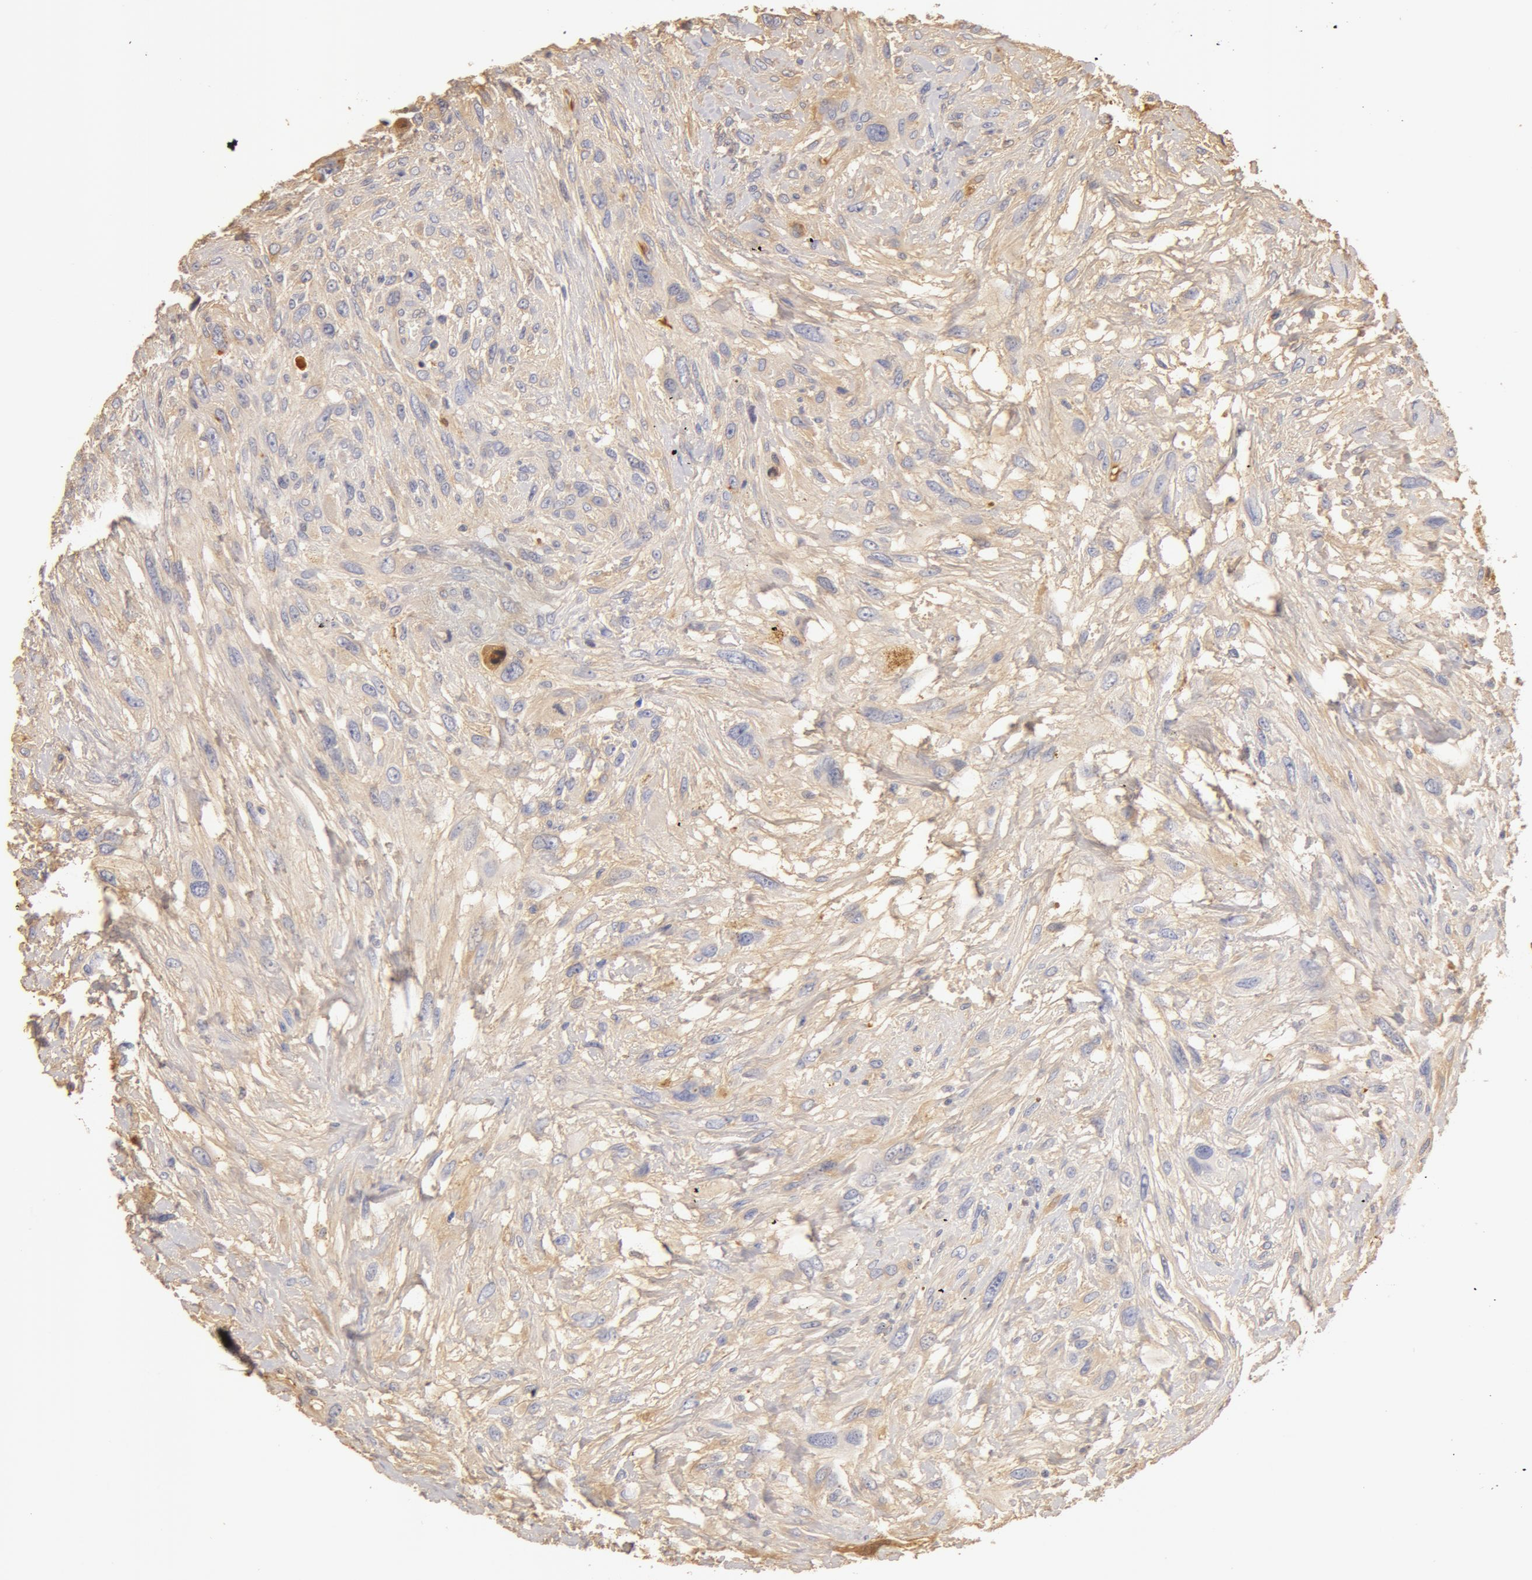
{"staining": {"intensity": "weak", "quantity": "25%-75%", "location": "cytoplasmic/membranous"}, "tissue": "breast cancer", "cell_type": "Tumor cells", "image_type": "cancer", "snomed": [{"axis": "morphology", "description": "Neoplasm, malignant, NOS"}, {"axis": "topography", "description": "Breast"}], "caption": "Weak cytoplasmic/membranous positivity for a protein is appreciated in approximately 25%-75% of tumor cells of breast cancer using IHC.", "gene": "TF", "patient": {"sex": "female", "age": 50}}